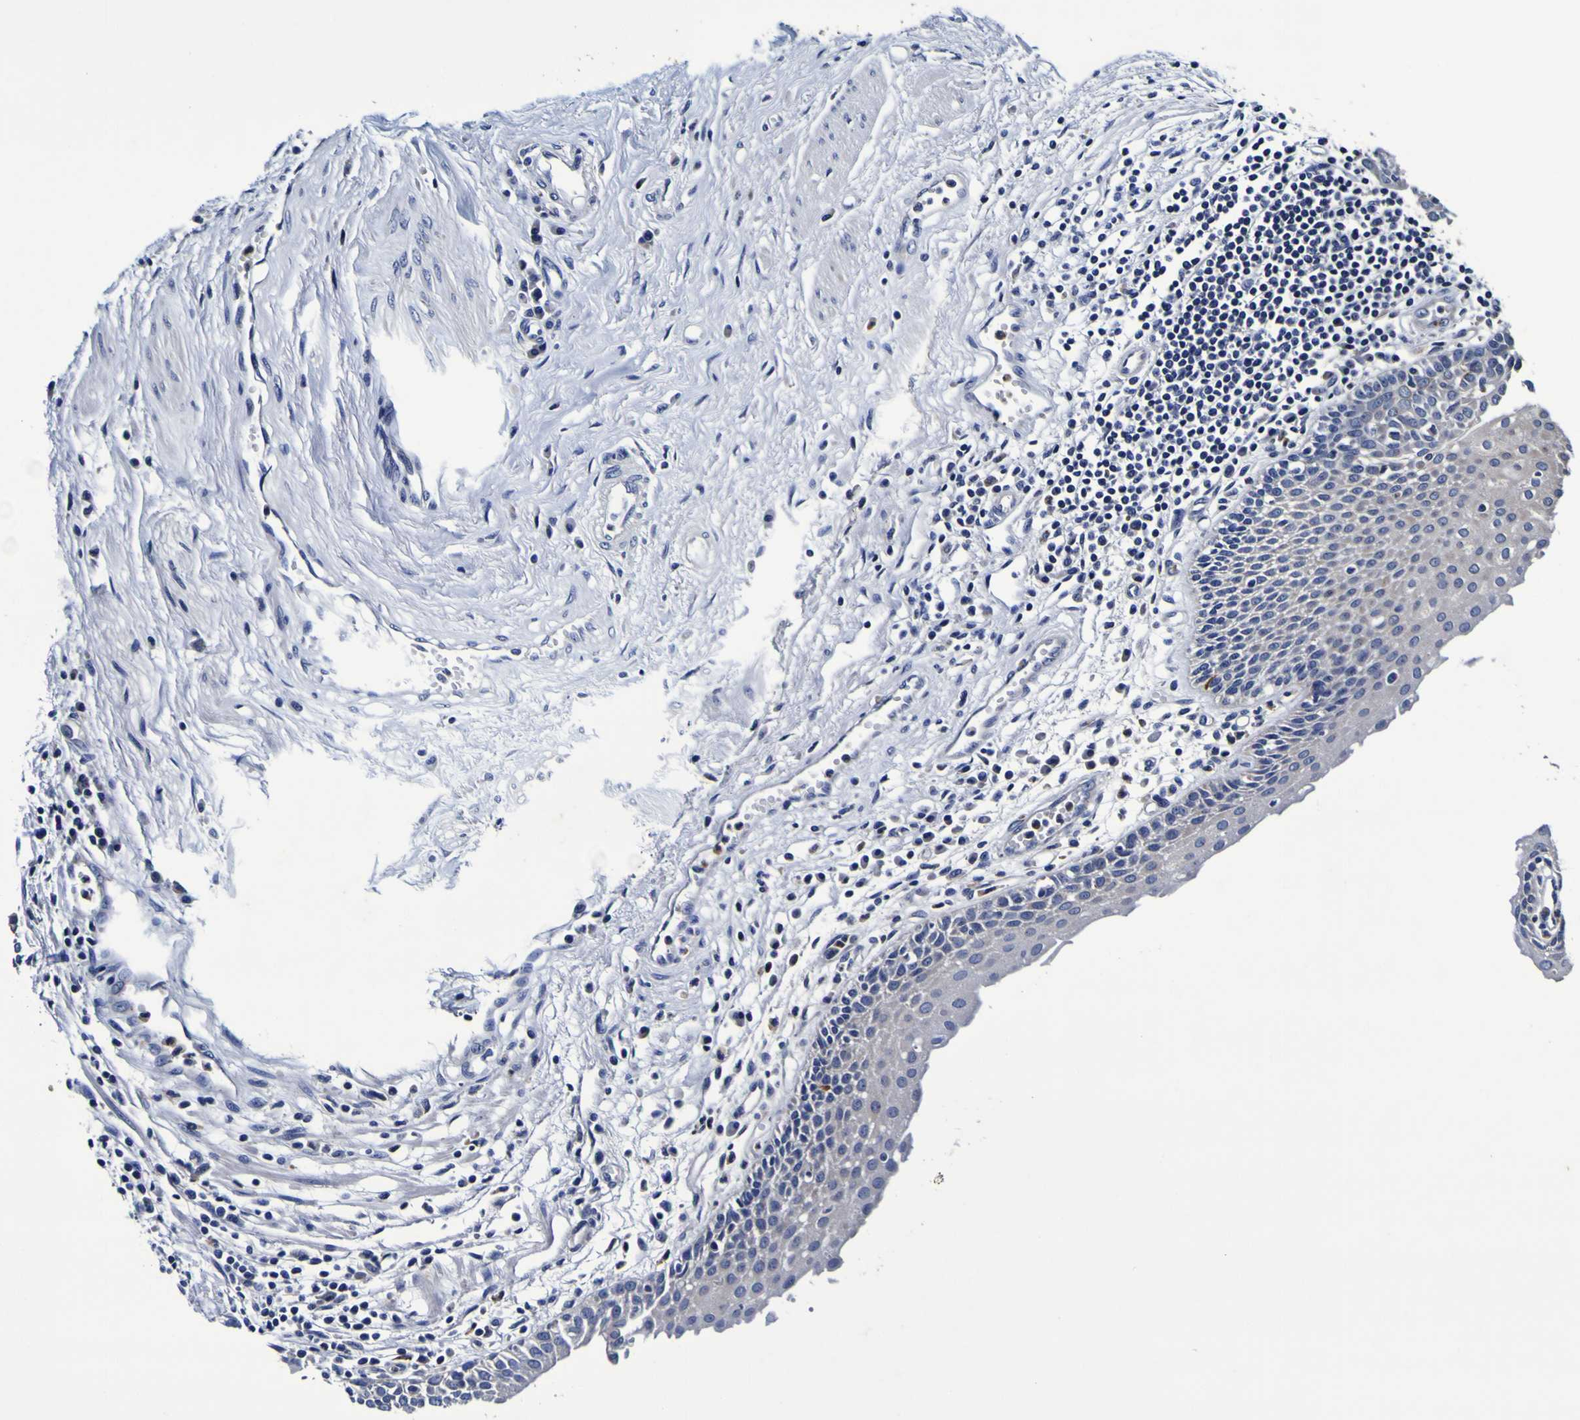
{"staining": {"intensity": "negative", "quantity": "none", "location": "none"}, "tissue": "urothelial cancer", "cell_type": "Tumor cells", "image_type": "cancer", "snomed": [{"axis": "morphology", "description": "Urothelial carcinoma, High grade"}, {"axis": "topography", "description": "Urinary bladder"}], "caption": "Tumor cells show no significant protein positivity in urothelial cancer.", "gene": "PANK4", "patient": {"sex": "female", "age": 85}}